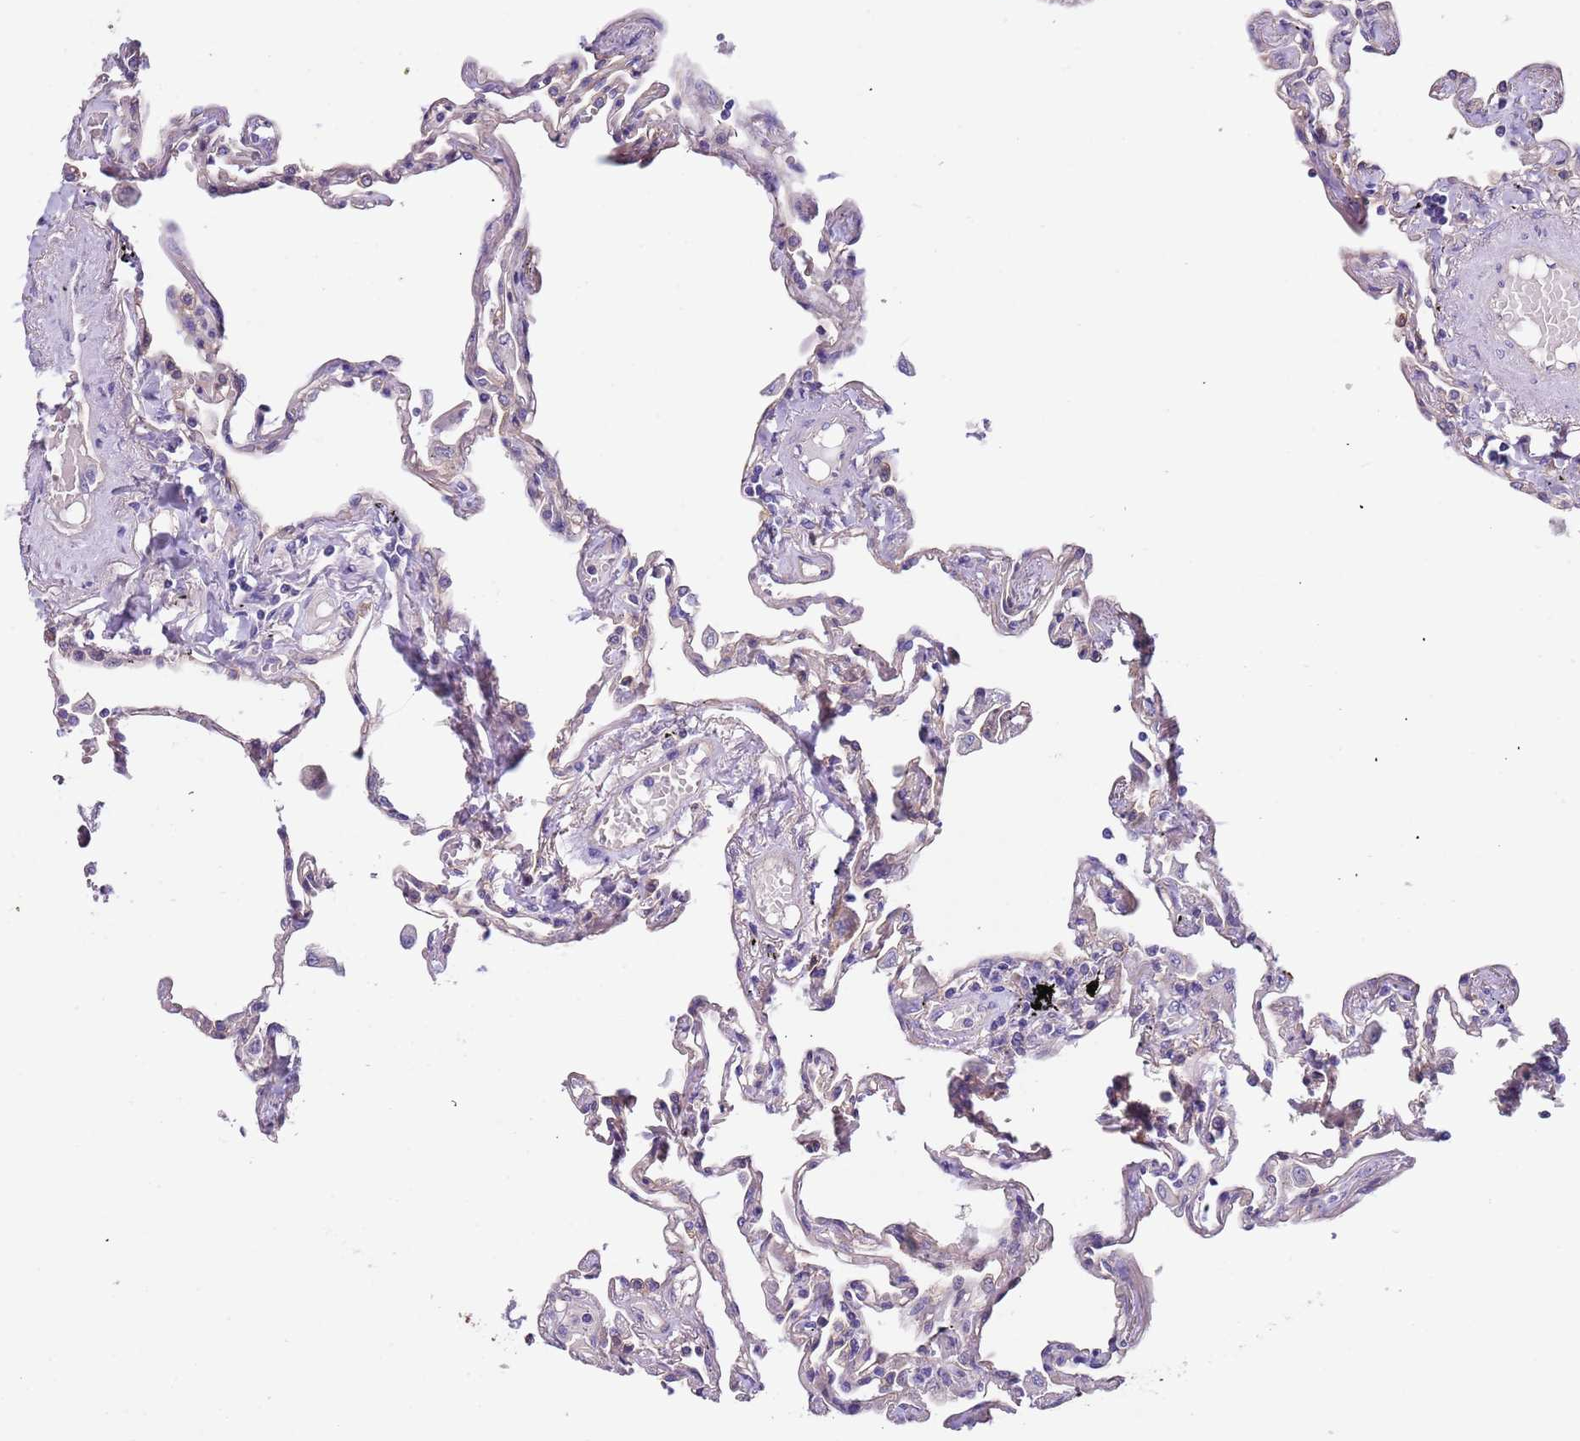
{"staining": {"intensity": "negative", "quantity": "none", "location": "none"}, "tissue": "lung", "cell_type": "Alveolar cells", "image_type": "normal", "snomed": [{"axis": "morphology", "description": "Normal tissue, NOS"}, {"axis": "topography", "description": "Lung"}], "caption": "IHC of normal human lung demonstrates no expression in alveolar cells. (DAB IHC visualized using brightfield microscopy, high magnification).", "gene": "LAMB4", "patient": {"sex": "female", "age": 67}}